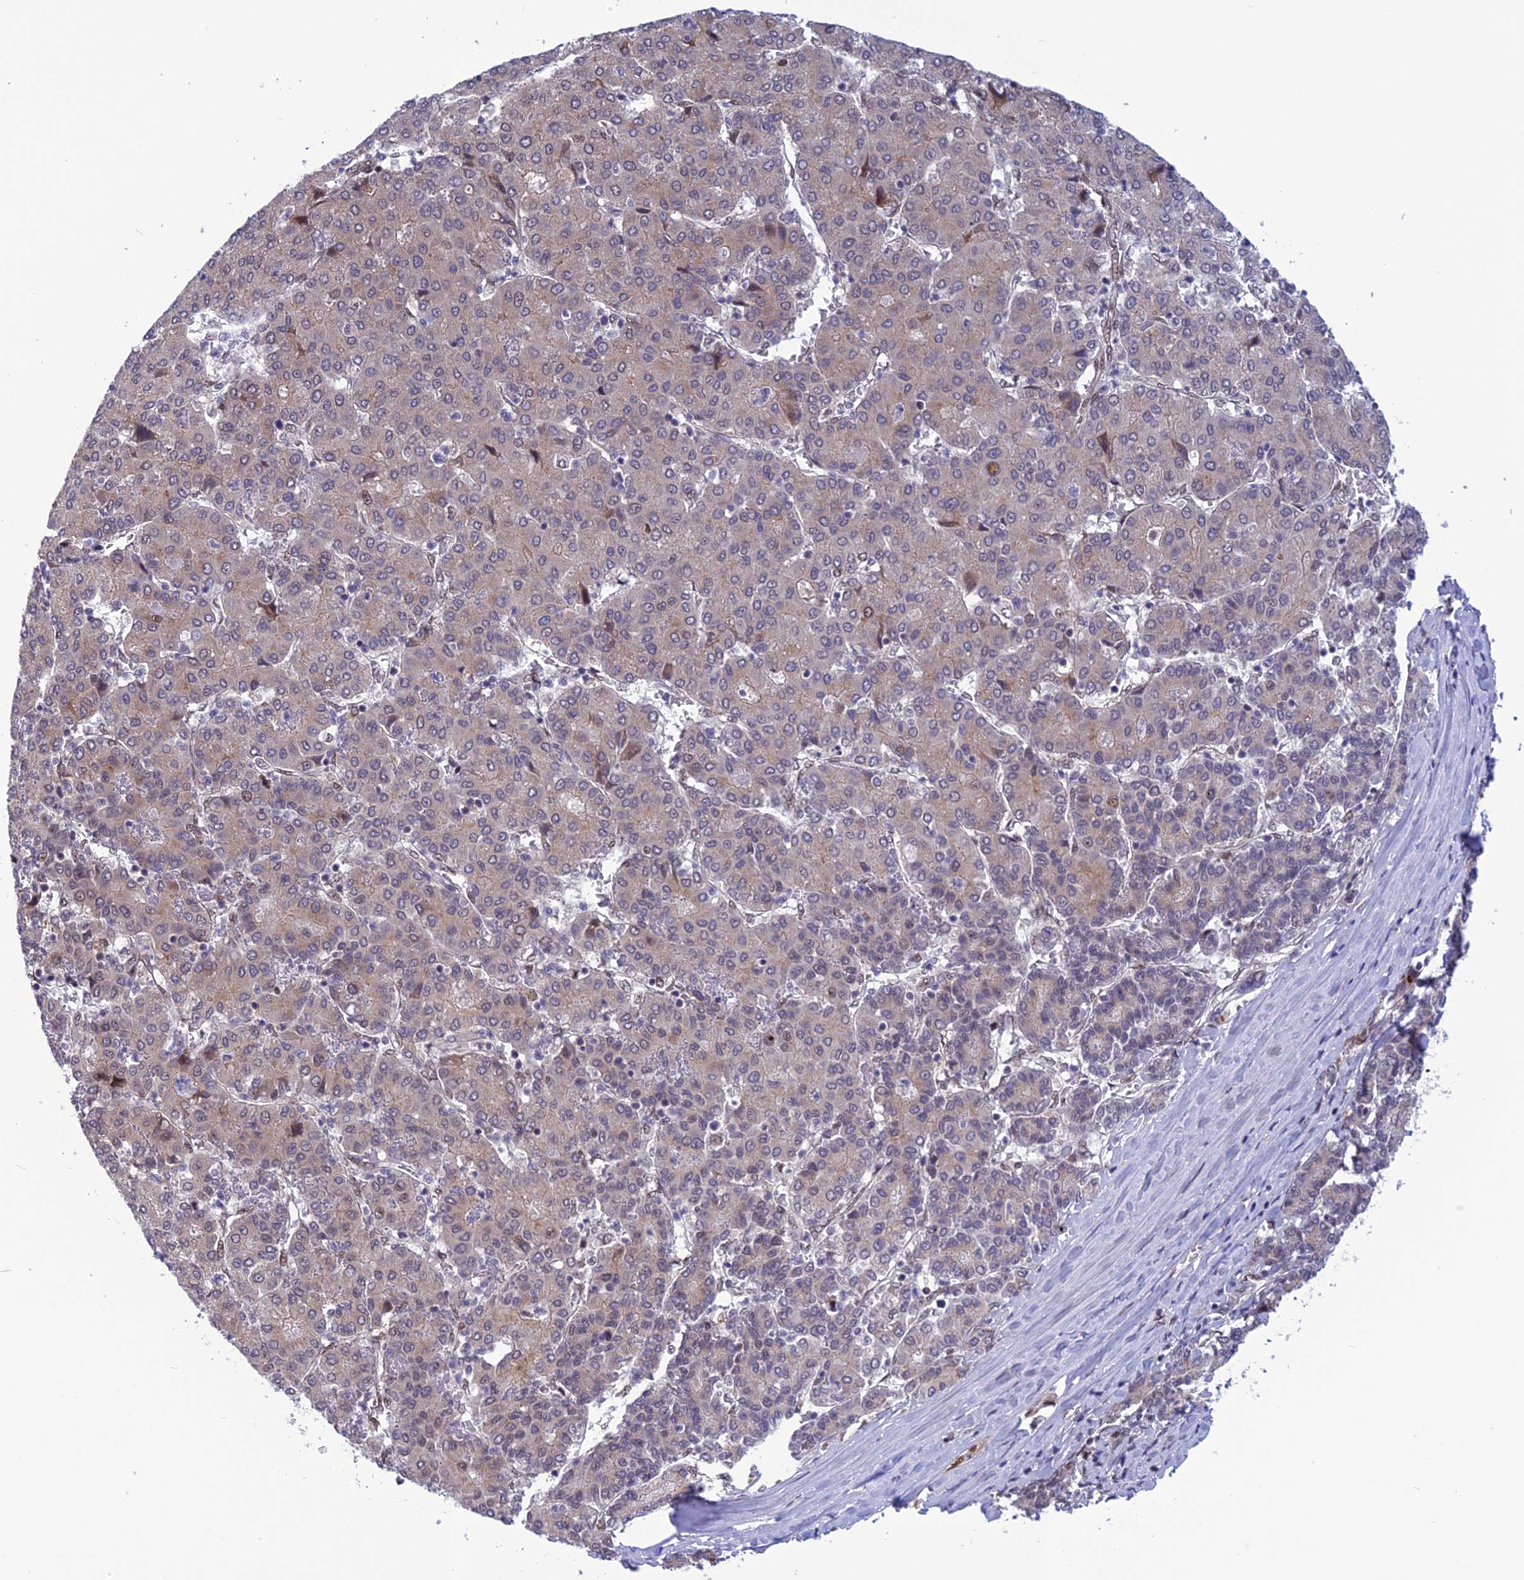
{"staining": {"intensity": "weak", "quantity": "<25%", "location": "cytoplasmic/membranous"}, "tissue": "liver cancer", "cell_type": "Tumor cells", "image_type": "cancer", "snomed": [{"axis": "morphology", "description": "Carcinoma, Hepatocellular, NOS"}, {"axis": "topography", "description": "Liver"}], "caption": "The histopathology image demonstrates no staining of tumor cells in liver hepatocellular carcinoma.", "gene": "RTRAF", "patient": {"sex": "male", "age": 65}}